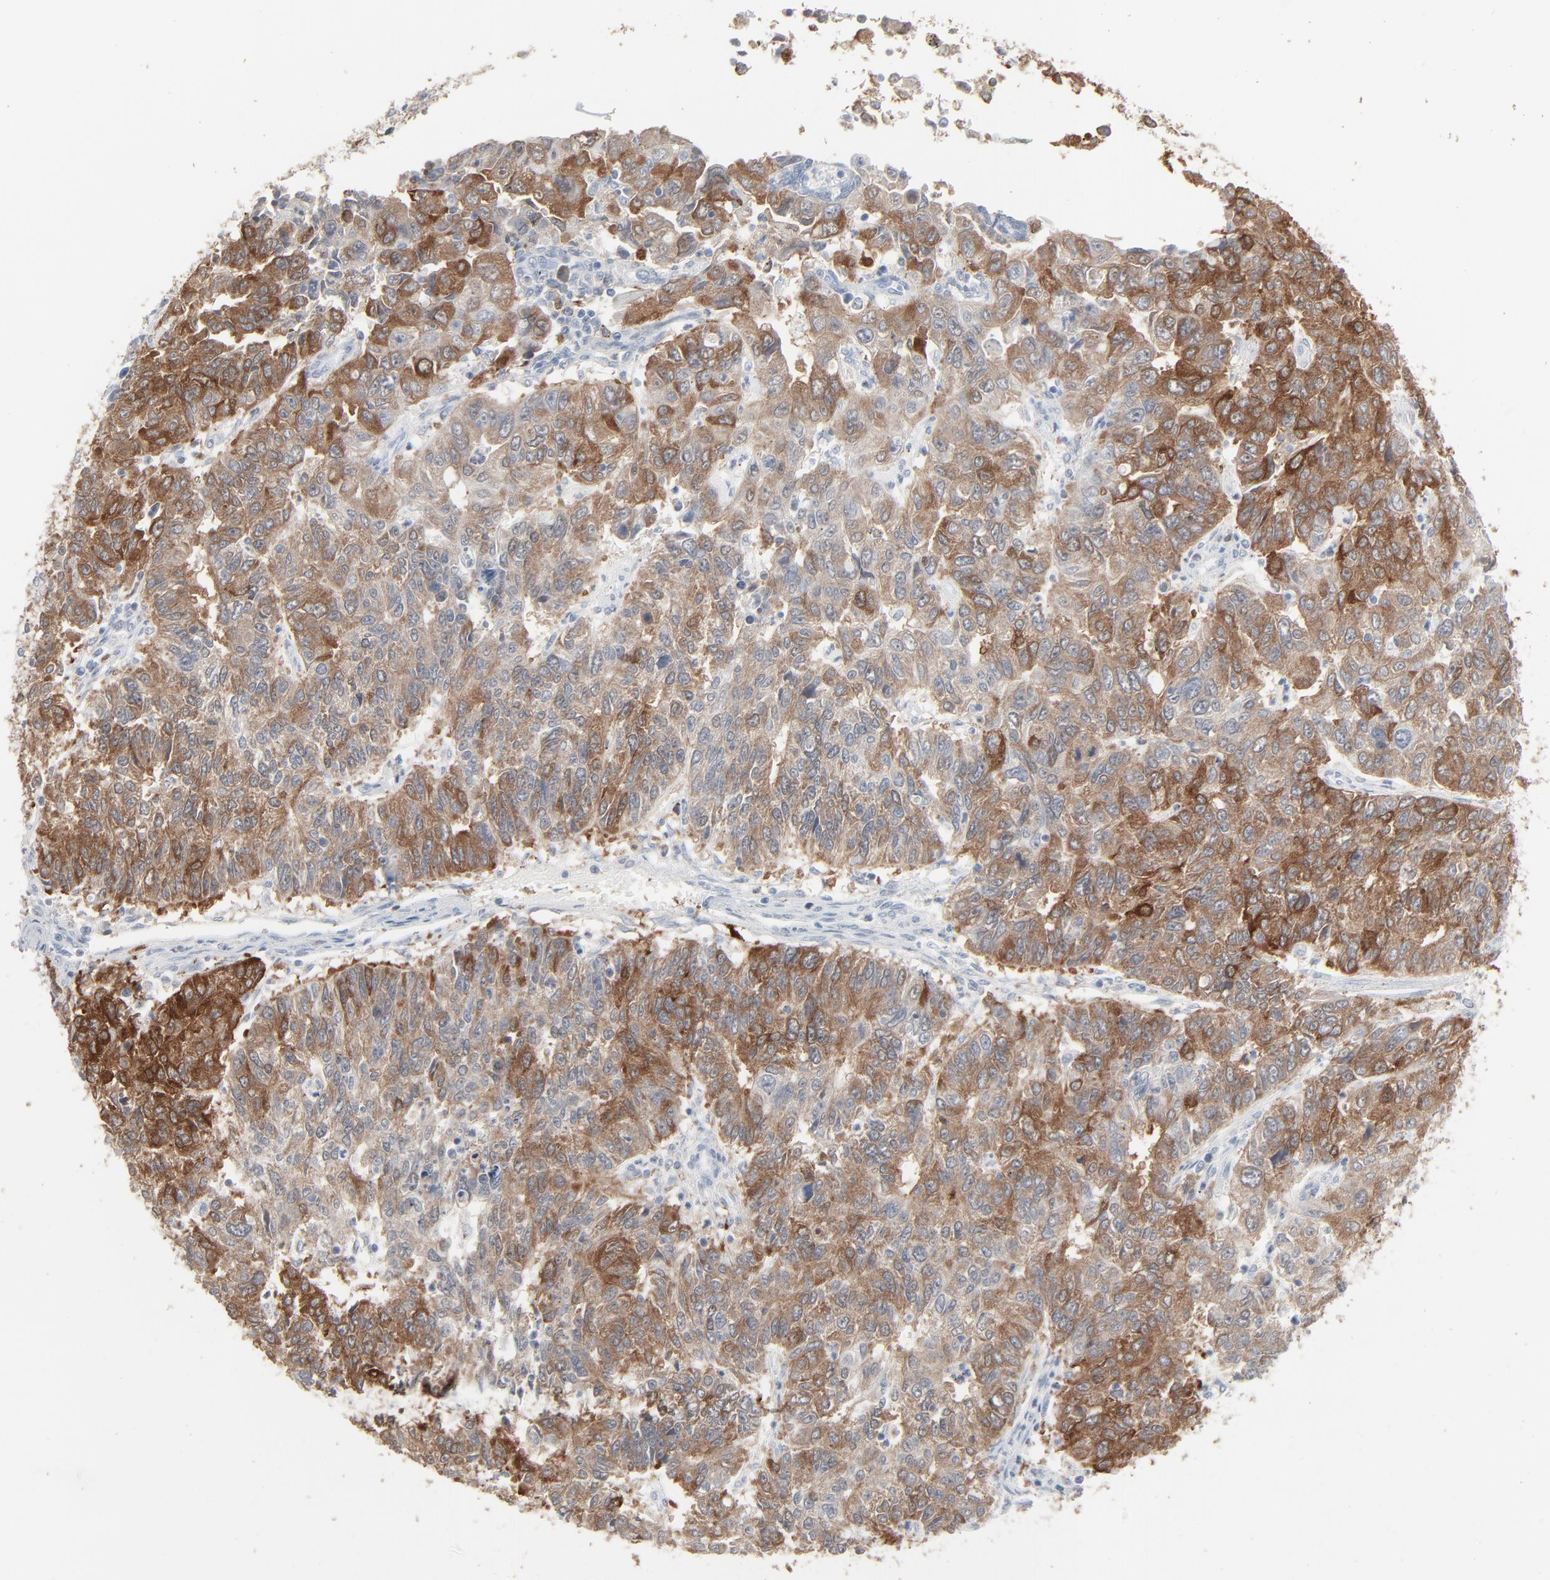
{"staining": {"intensity": "moderate", "quantity": ">75%", "location": "cytoplasmic/membranous"}, "tissue": "endometrial cancer", "cell_type": "Tumor cells", "image_type": "cancer", "snomed": [{"axis": "morphology", "description": "Adenocarcinoma, NOS"}, {"axis": "topography", "description": "Endometrium"}], "caption": "IHC staining of endometrial cancer (adenocarcinoma), which reveals medium levels of moderate cytoplasmic/membranous positivity in approximately >75% of tumor cells indicating moderate cytoplasmic/membranous protein staining. The staining was performed using DAB (brown) for protein detection and nuclei were counterstained in hematoxylin (blue).", "gene": "PHGDH", "patient": {"sex": "female", "age": 42}}